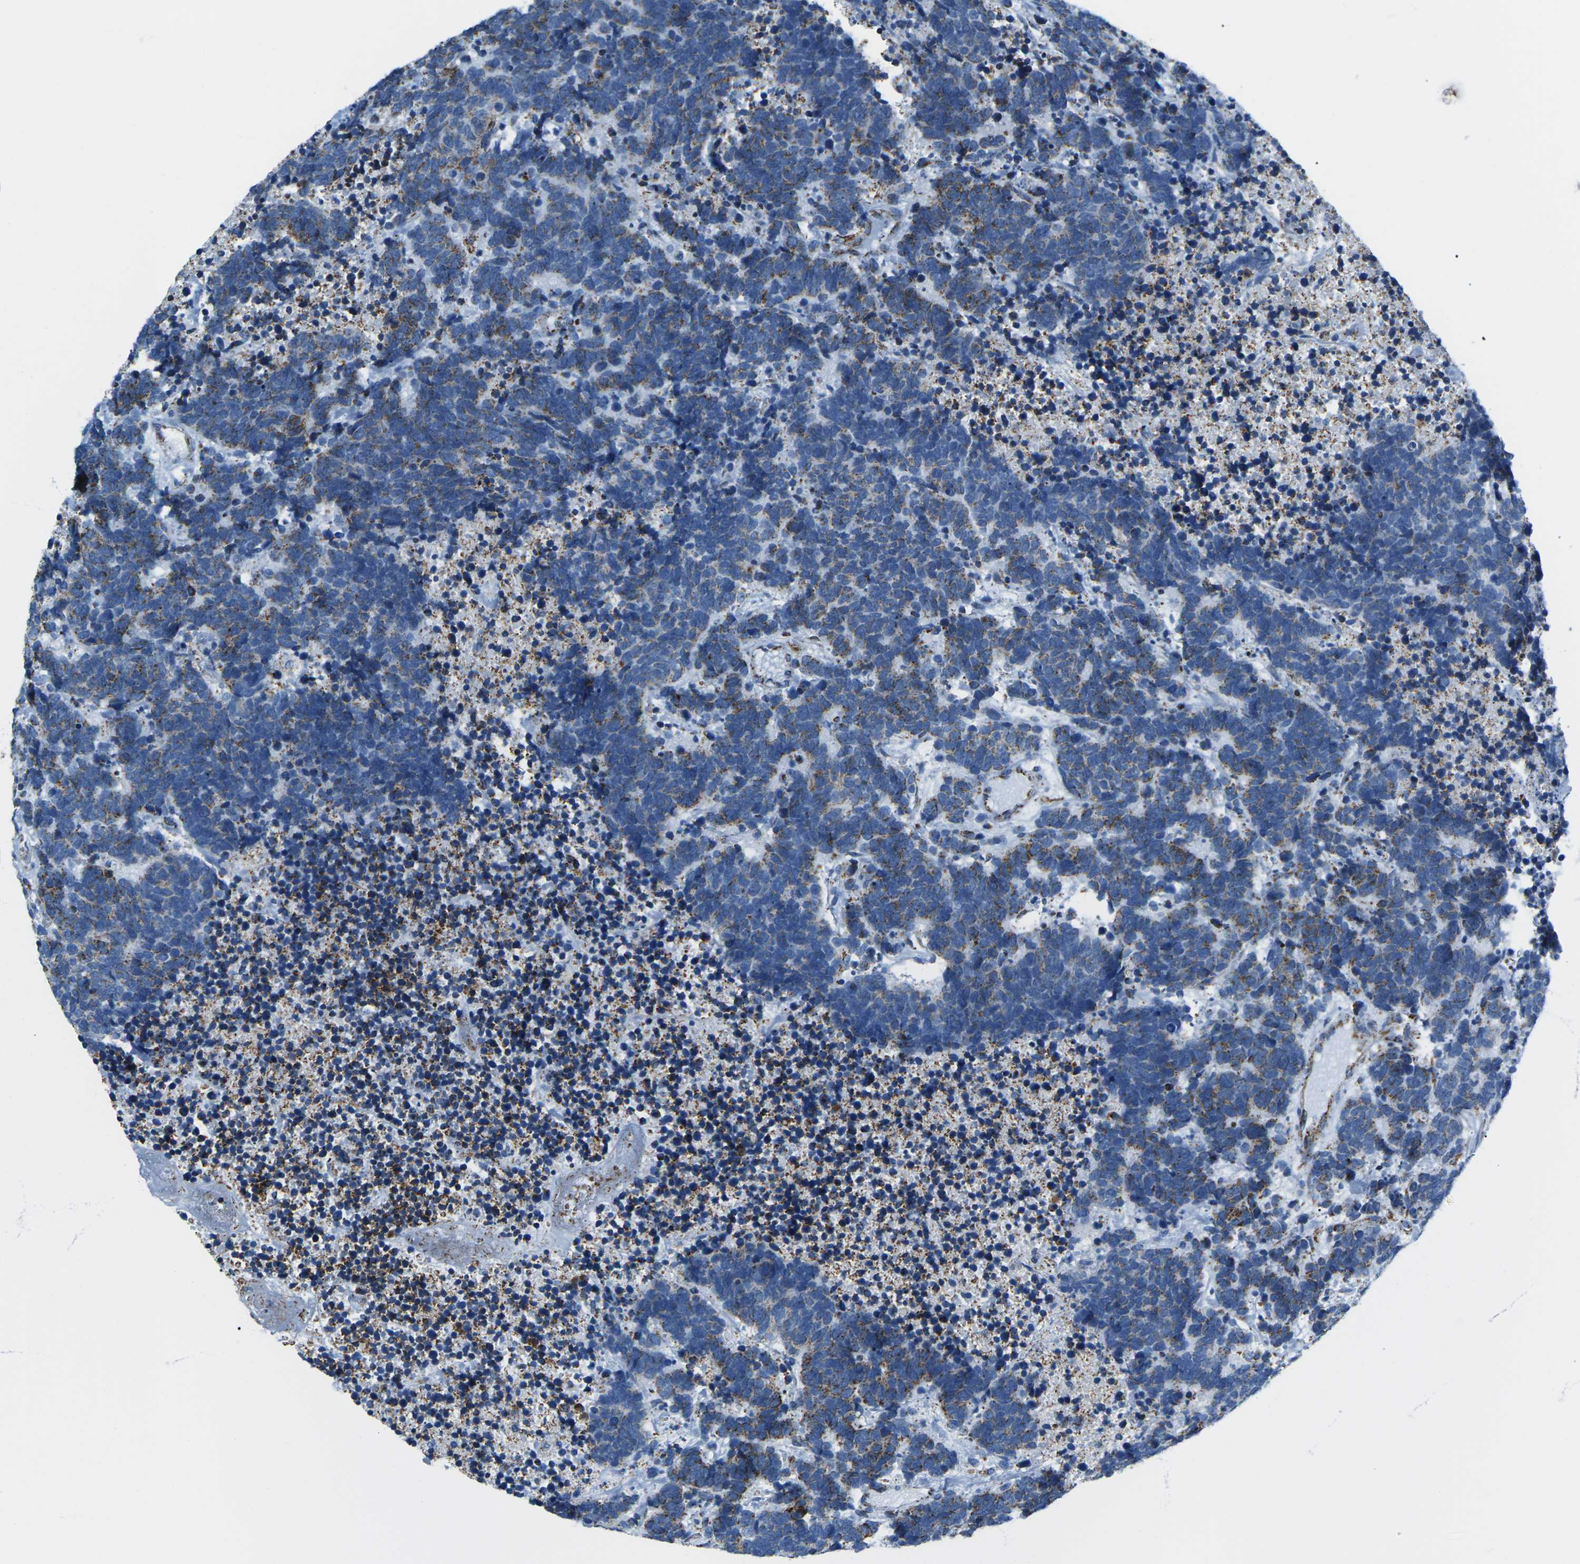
{"staining": {"intensity": "moderate", "quantity": "25%-75%", "location": "cytoplasmic/membranous"}, "tissue": "carcinoid", "cell_type": "Tumor cells", "image_type": "cancer", "snomed": [{"axis": "morphology", "description": "Carcinoma, NOS"}, {"axis": "morphology", "description": "Carcinoid, malignant, NOS"}, {"axis": "topography", "description": "Urinary bladder"}], "caption": "About 25%-75% of tumor cells in human carcinoid (malignant) demonstrate moderate cytoplasmic/membranous protein expression as visualized by brown immunohistochemical staining.", "gene": "COX6C", "patient": {"sex": "male", "age": 57}}